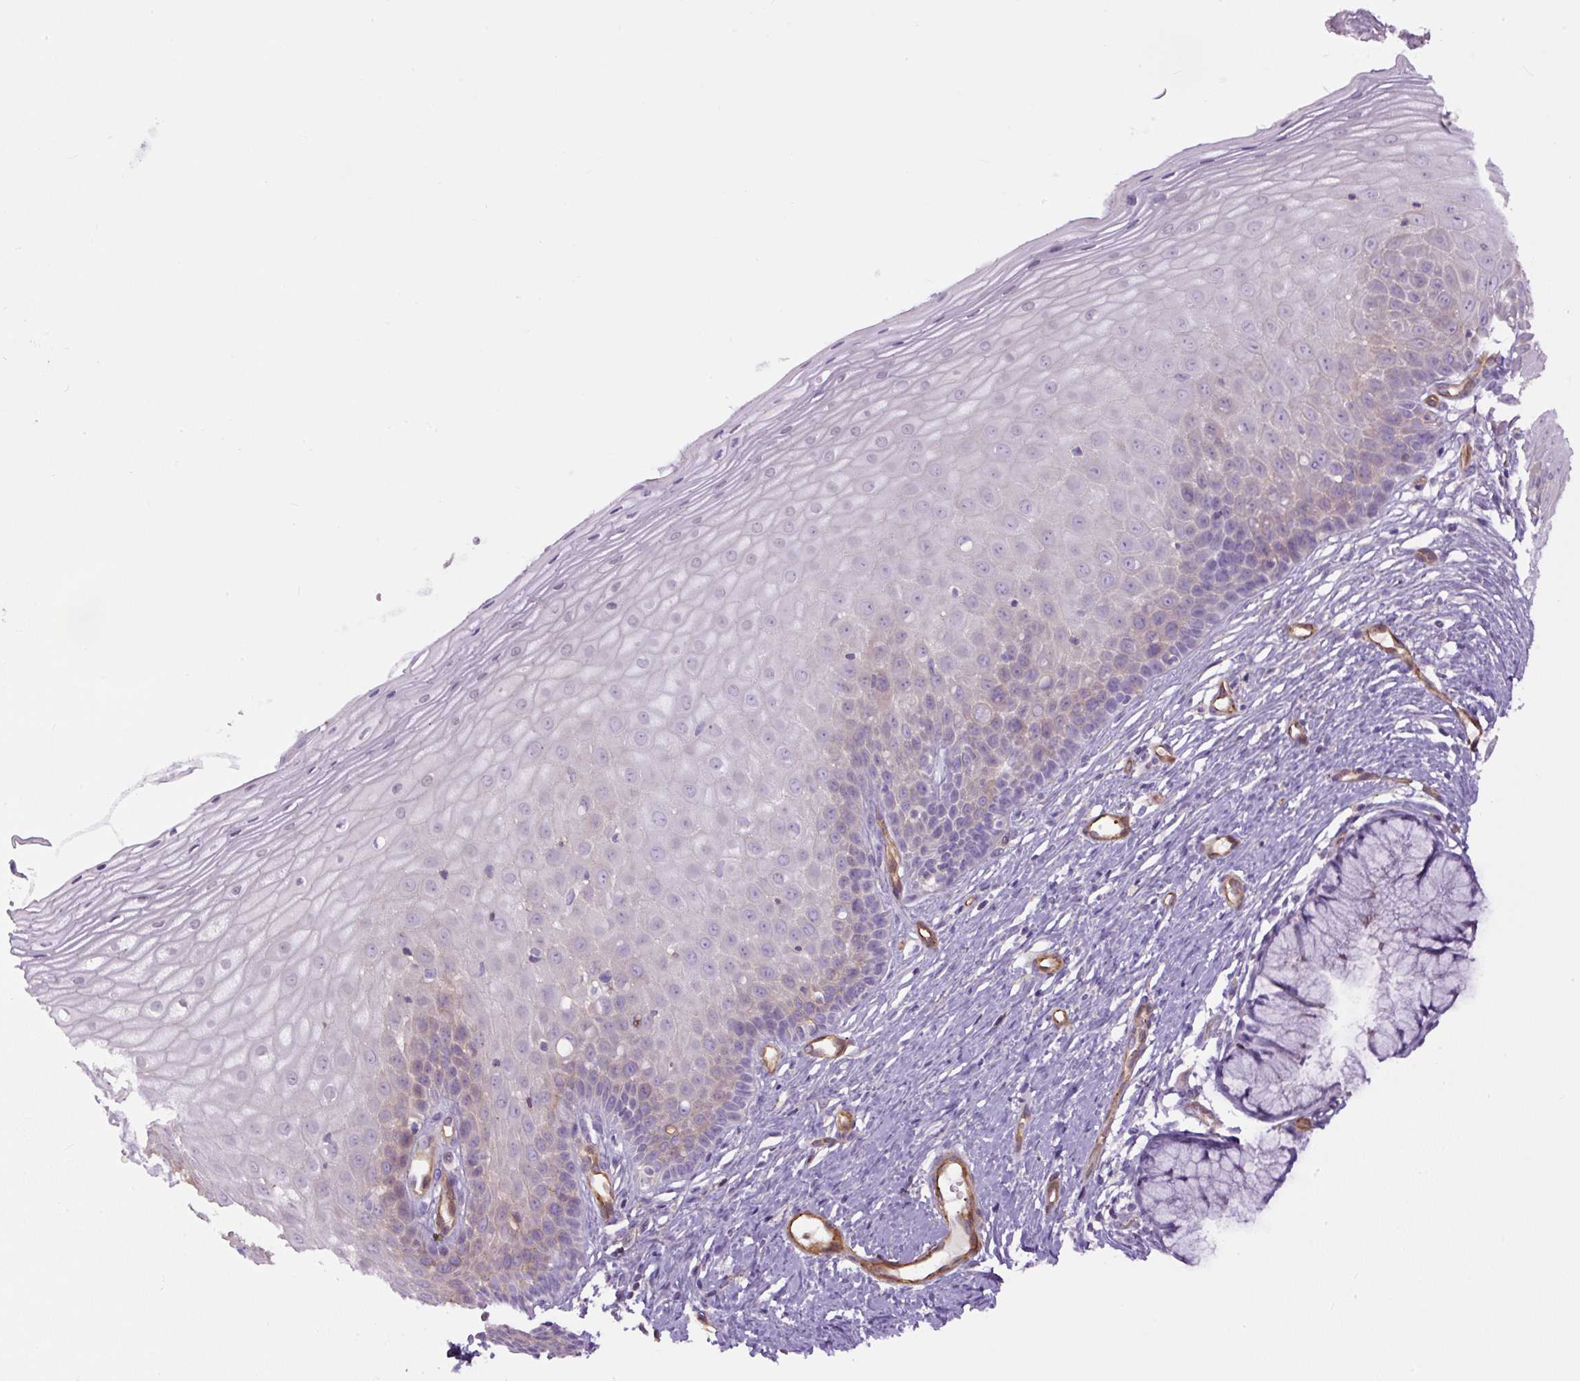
{"staining": {"intensity": "negative", "quantity": "none", "location": "none"}, "tissue": "cervix", "cell_type": "Glandular cells", "image_type": "normal", "snomed": [{"axis": "morphology", "description": "Normal tissue, NOS"}, {"axis": "topography", "description": "Cervix"}], "caption": "An IHC photomicrograph of benign cervix is shown. There is no staining in glandular cells of cervix. (DAB IHC, high magnification).", "gene": "B3GALT5", "patient": {"sex": "female", "age": 36}}